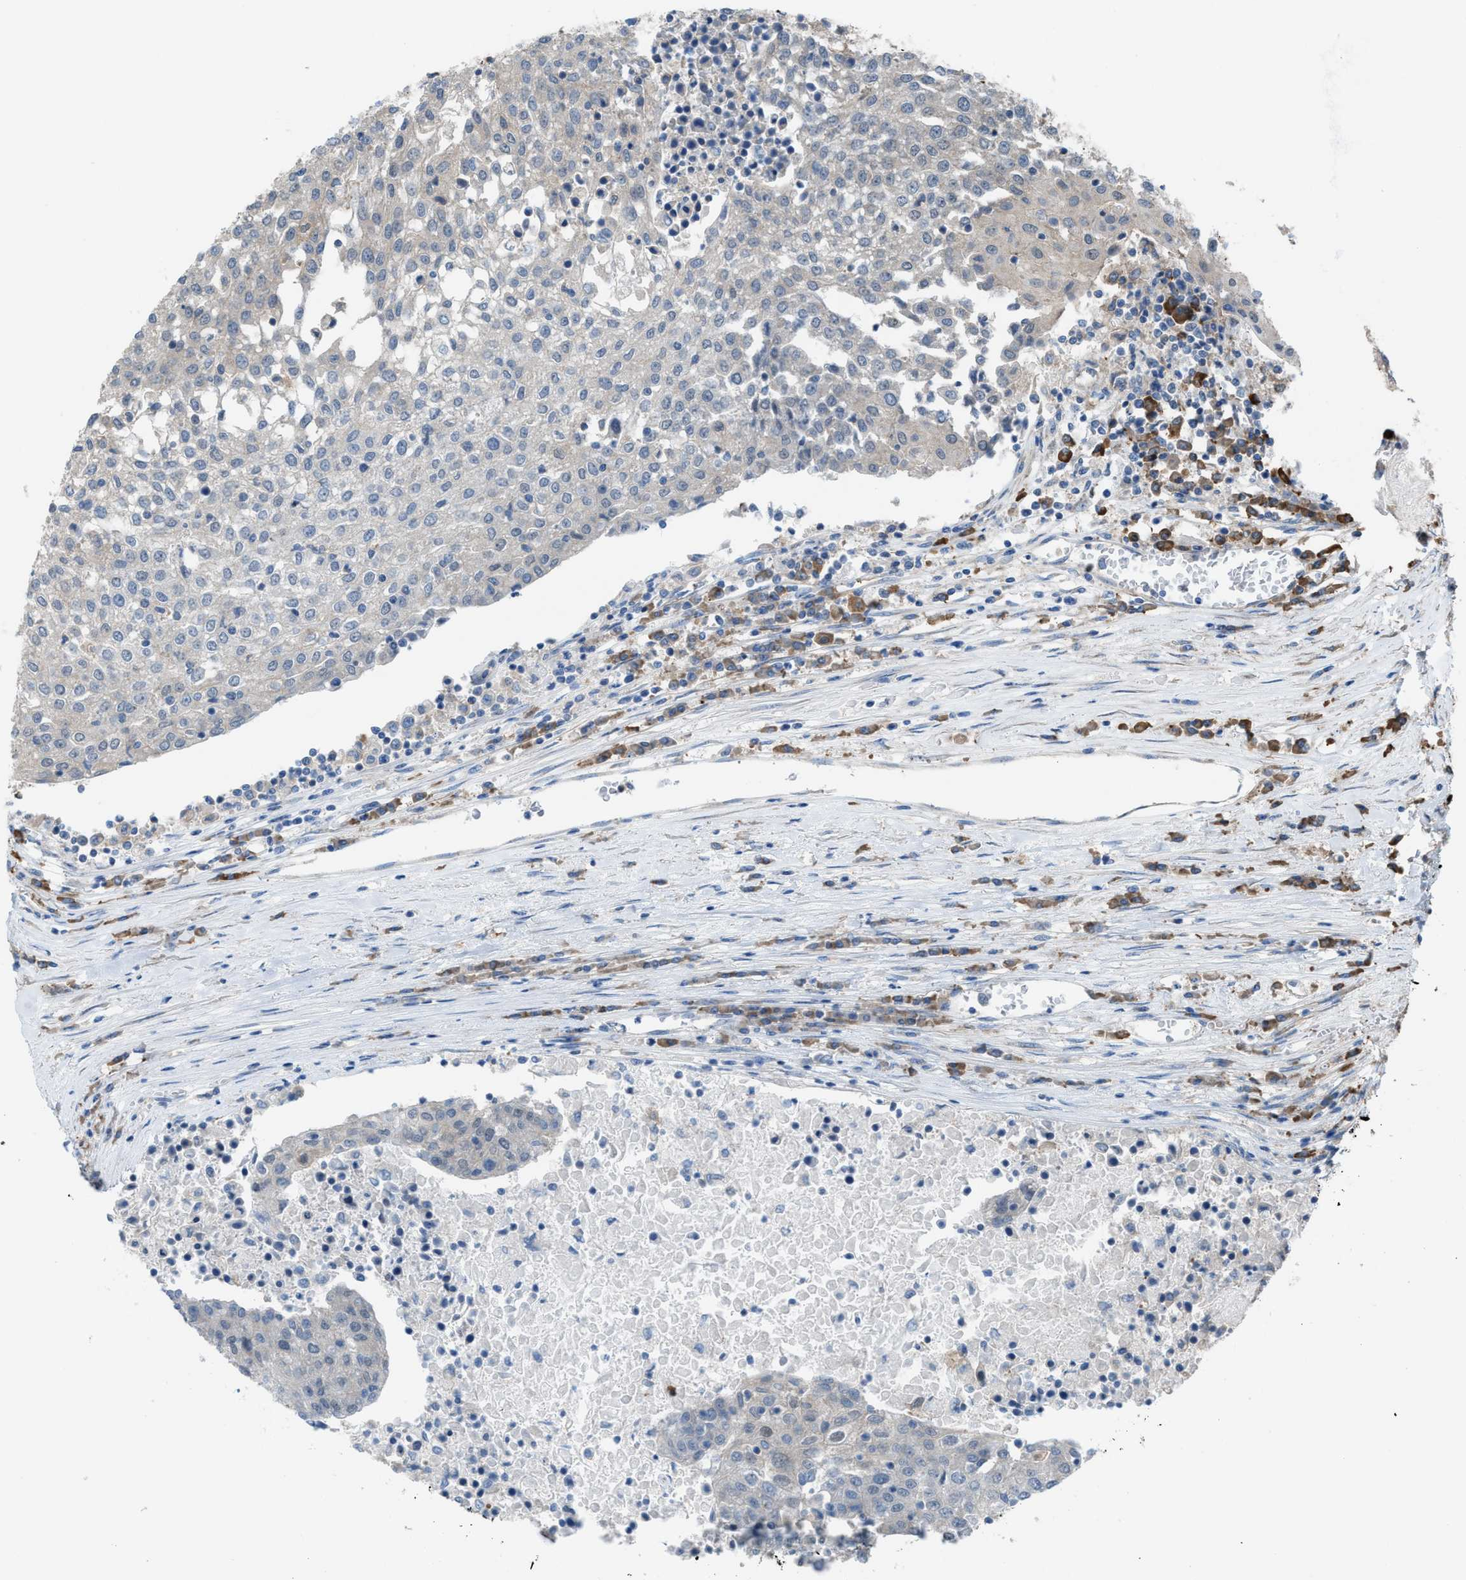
{"staining": {"intensity": "negative", "quantity": "none", "location": "none"}, "tissue": "urothelial cancer", "cell_type": "Tumor cells", "image_type": "cancer", "snomed": [{"axis": "morphology", "description": "Urothelial carcinoma, High grade"}, {"axis": "topography", "description": "Urinary bladder"}], "caption": "High power microscopy image of an IHC photomicrograph of urothelial carcinoma (high-grade), revealing no significant positivity in tumor cells.", "gene": "PLAA", "patient": {"sex": "female", "age": 85}}